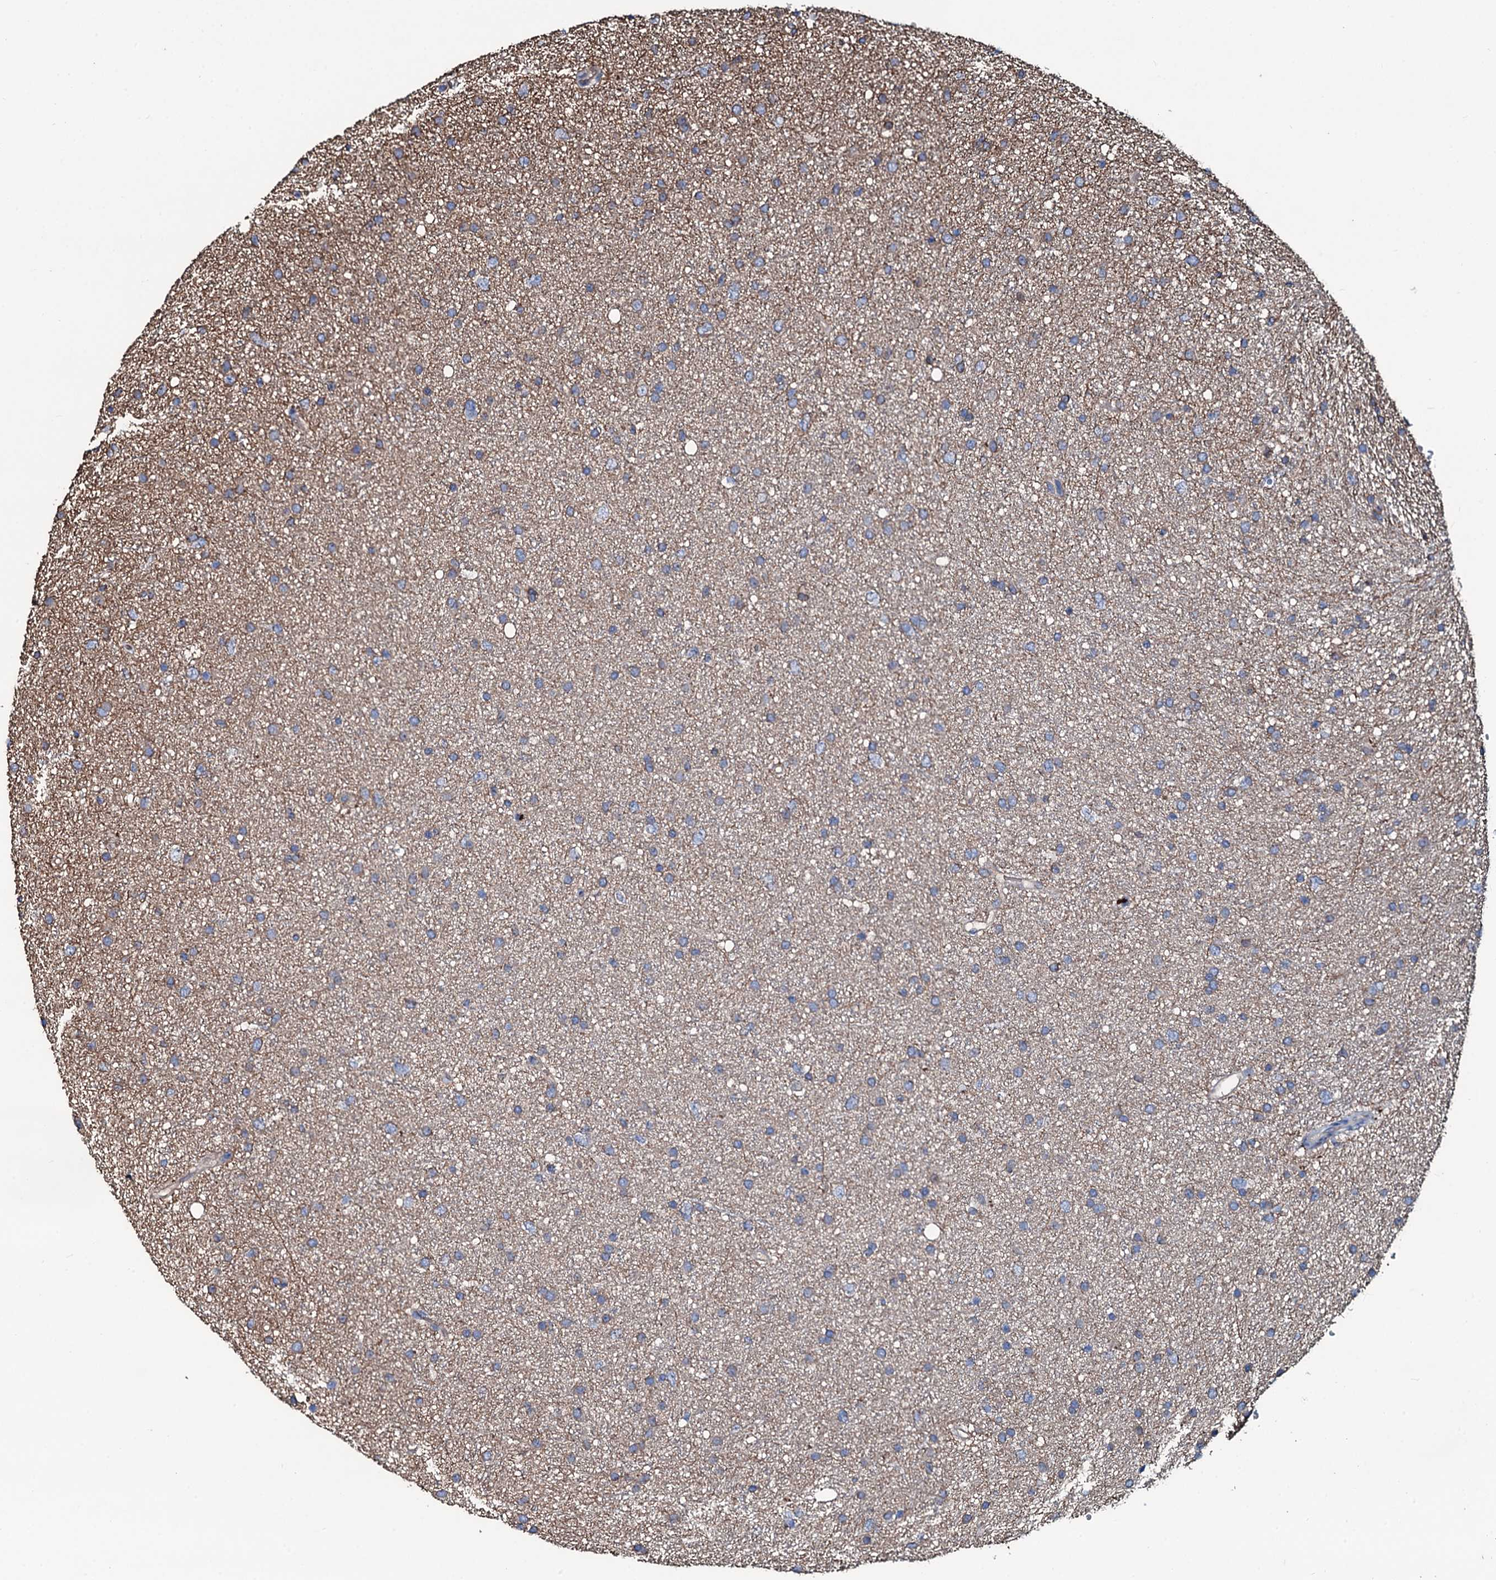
{"staining": {"intensity": "negative", "quantity": "none", "location": "none"}, "tissue": "glioma", "cell_type": "Tumor cells", "image_type": "cancer", "snomed": [{"axis": "morphology", "description": "Glioma, malignant, Low grade"}, {"axis": "topography", "description": "Cerebral cortex"}], "caption": "Micrograph shows no significant protein expression in tumor cells of glioma. Nuclei are stained in blue.", "gene": "DMAC2", "patient": {"sex": "female", "age": 39}}